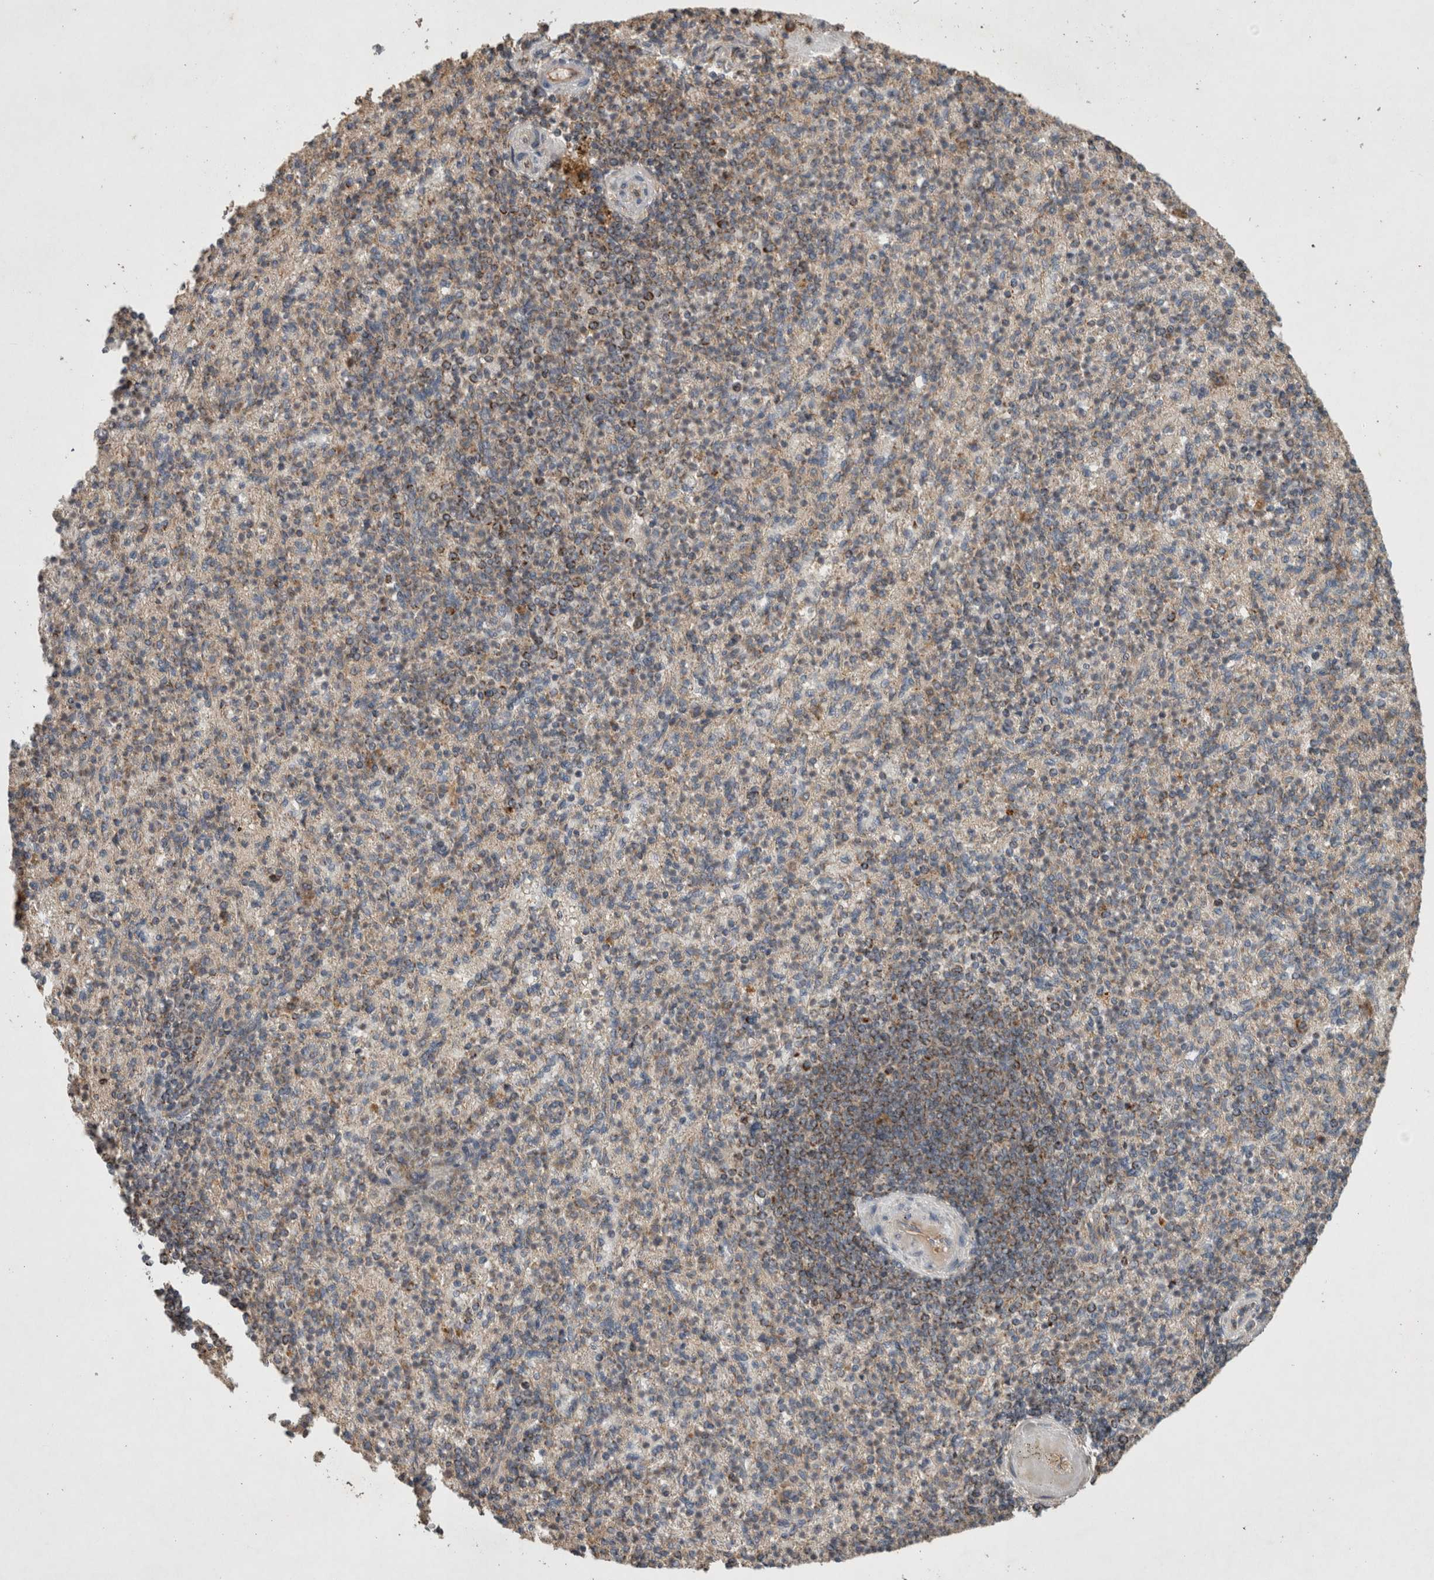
{"staining": {"intensity": "weak", "quantity": "25%-75%", "location": "cytoplasmic/membranous"}, "tissue": "spleen", "cell_type": "Cells in red pulp", "image_type": "normal", "snomed": [{"axis": "morphology", "description": "Normal tissue, NOS"}, {"axis": "topography", "description": "Spleen"}], "caption": "Cells in red pulp display low levels of weak cytoplasmic/membranous staining in approximately 25%-75% of cells in unremarkable spleen. (IHC, brightfield microscopy, high magnification).", "gene": "SERAC1", "patient": {"sex": "female", "age": 74}}